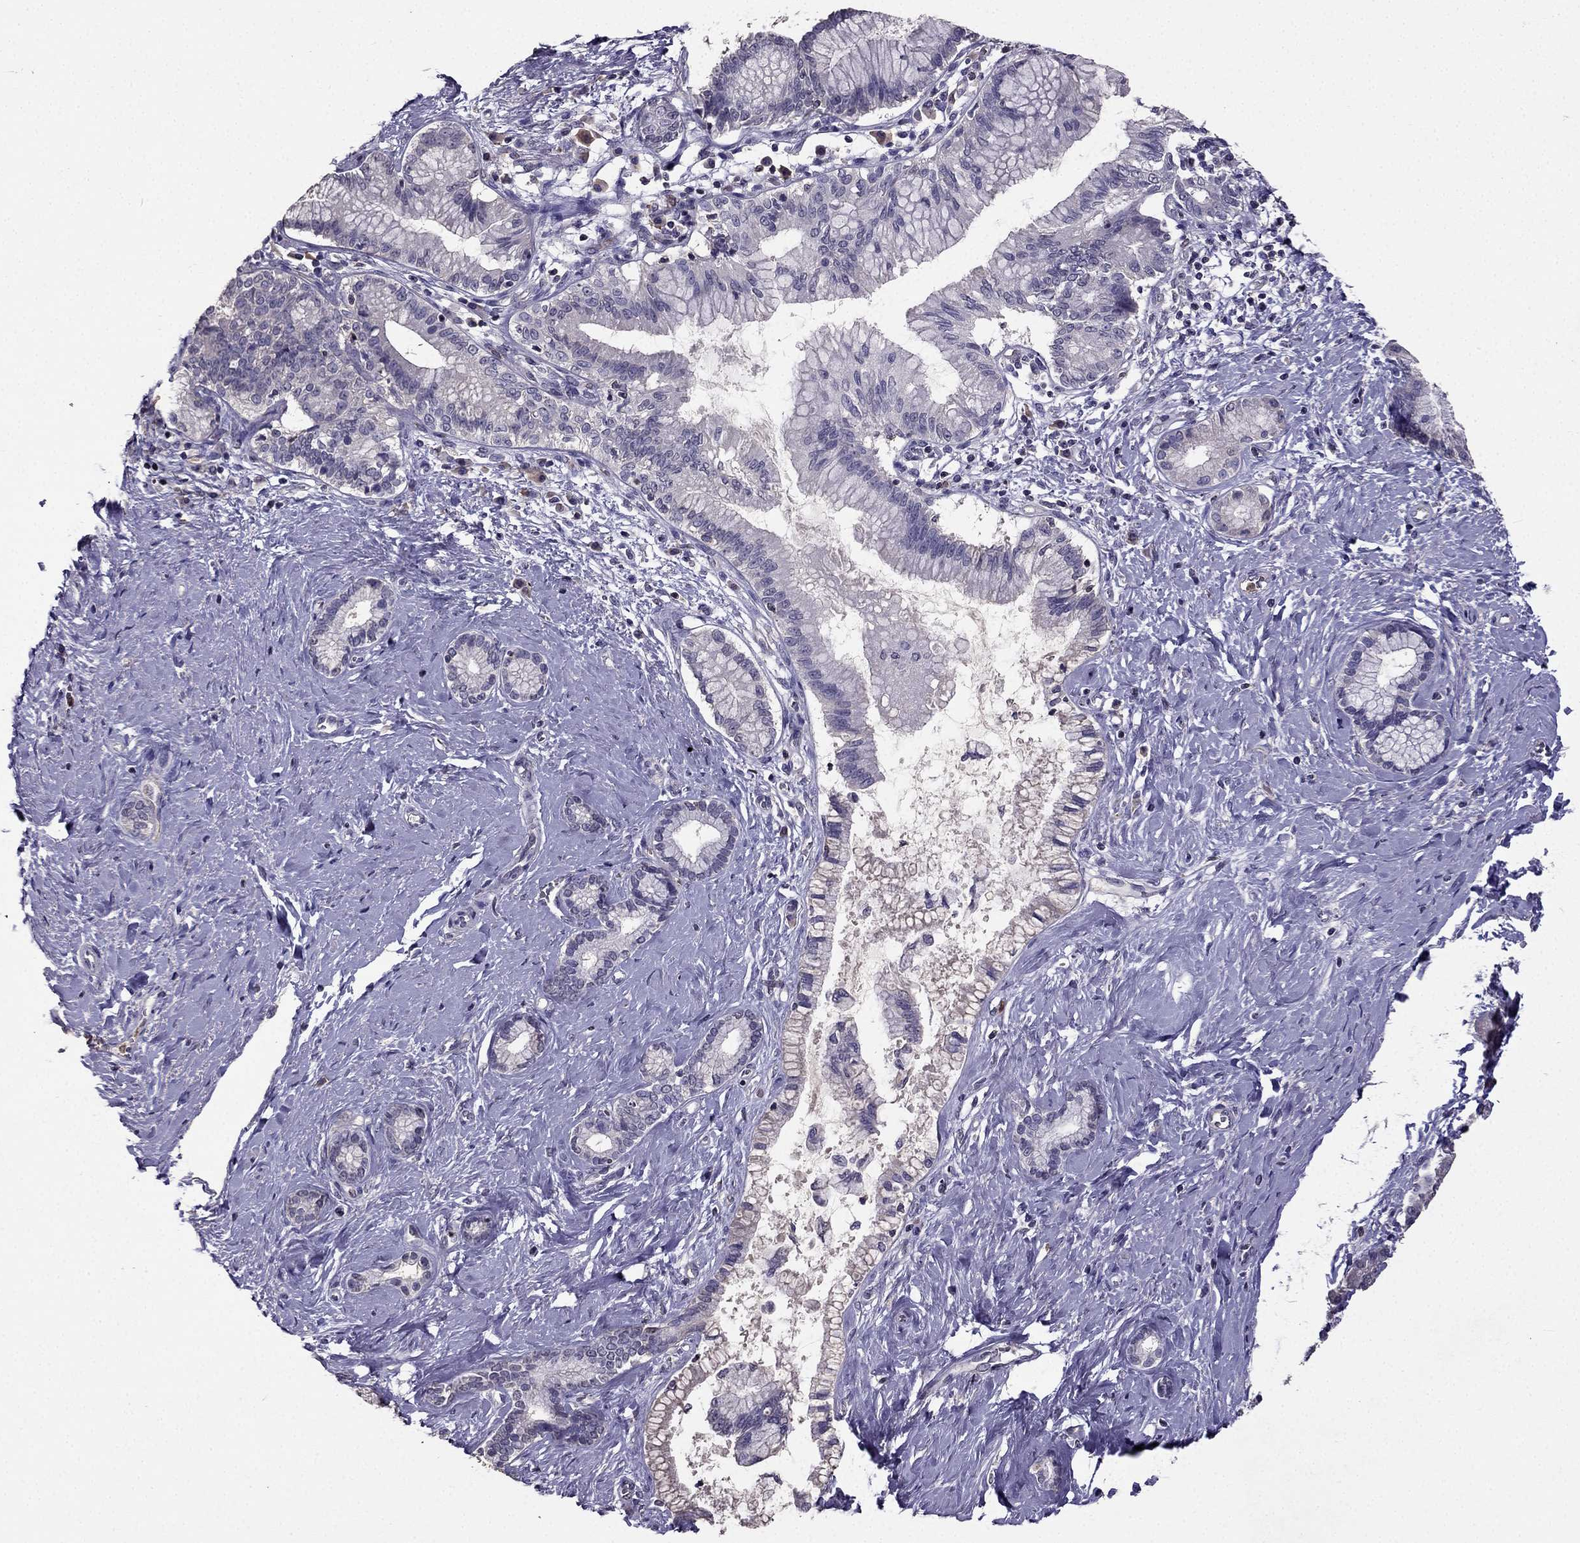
{"staining": {"intensity": "negative", "quantity": "none", "location": "none"}, "tissue": "pancreatic cancer", "cell_type": "Tumor cells", "image_type": "cancer", "snomed": [{"axis": "morphology", "description": "Adenocarcinoma, NOS"}, {"axis": "topography", "description": "Pancreas"}], "caption": "Human adenocarcinoma (pancreatic) stained for a protein using immunohistochemistry demonstrates no expression in tumor cells.", "gene": "RFLNB", "patient": {"sex": "female", "age": 73}}